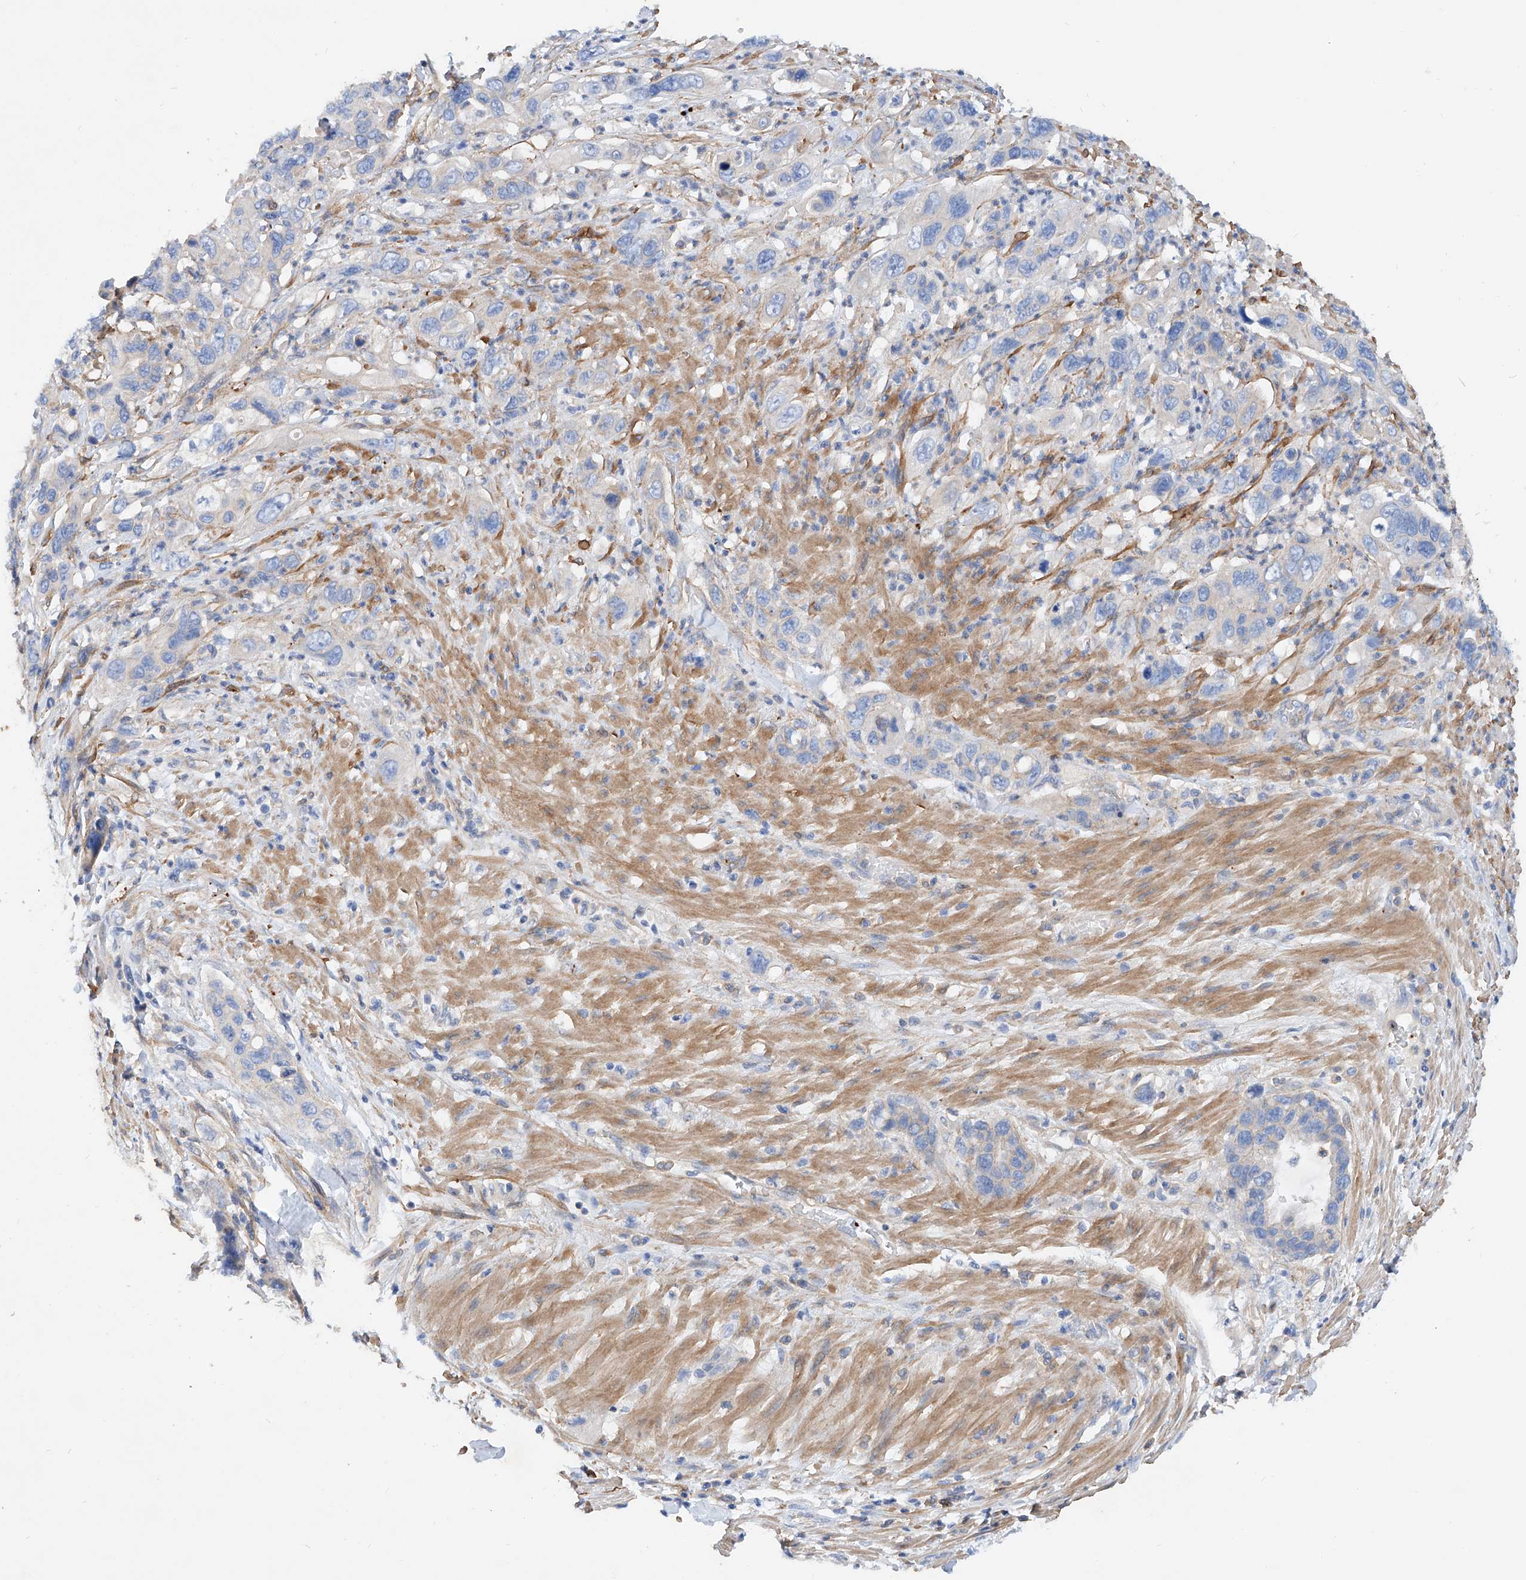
{"staining": {"intensity": "negative", "quantity": "none", "location": "none"}, "tissue": "pancreatic cancer", "cell_type": "Tumor cells", "image_type": "cancer", "snomed": [{"axis": "morphology", "description": "Adenocarcinoma, NOS"}, {"axis": "topography", "description": "Pancreas"}], "caption": "A photomicrograph of human pancreatic cancer (adenocarcinoma) is negative for staining in tumor cells.", "gene": "TAS2R60", "patient": {"sex": "female", "age": 71}}